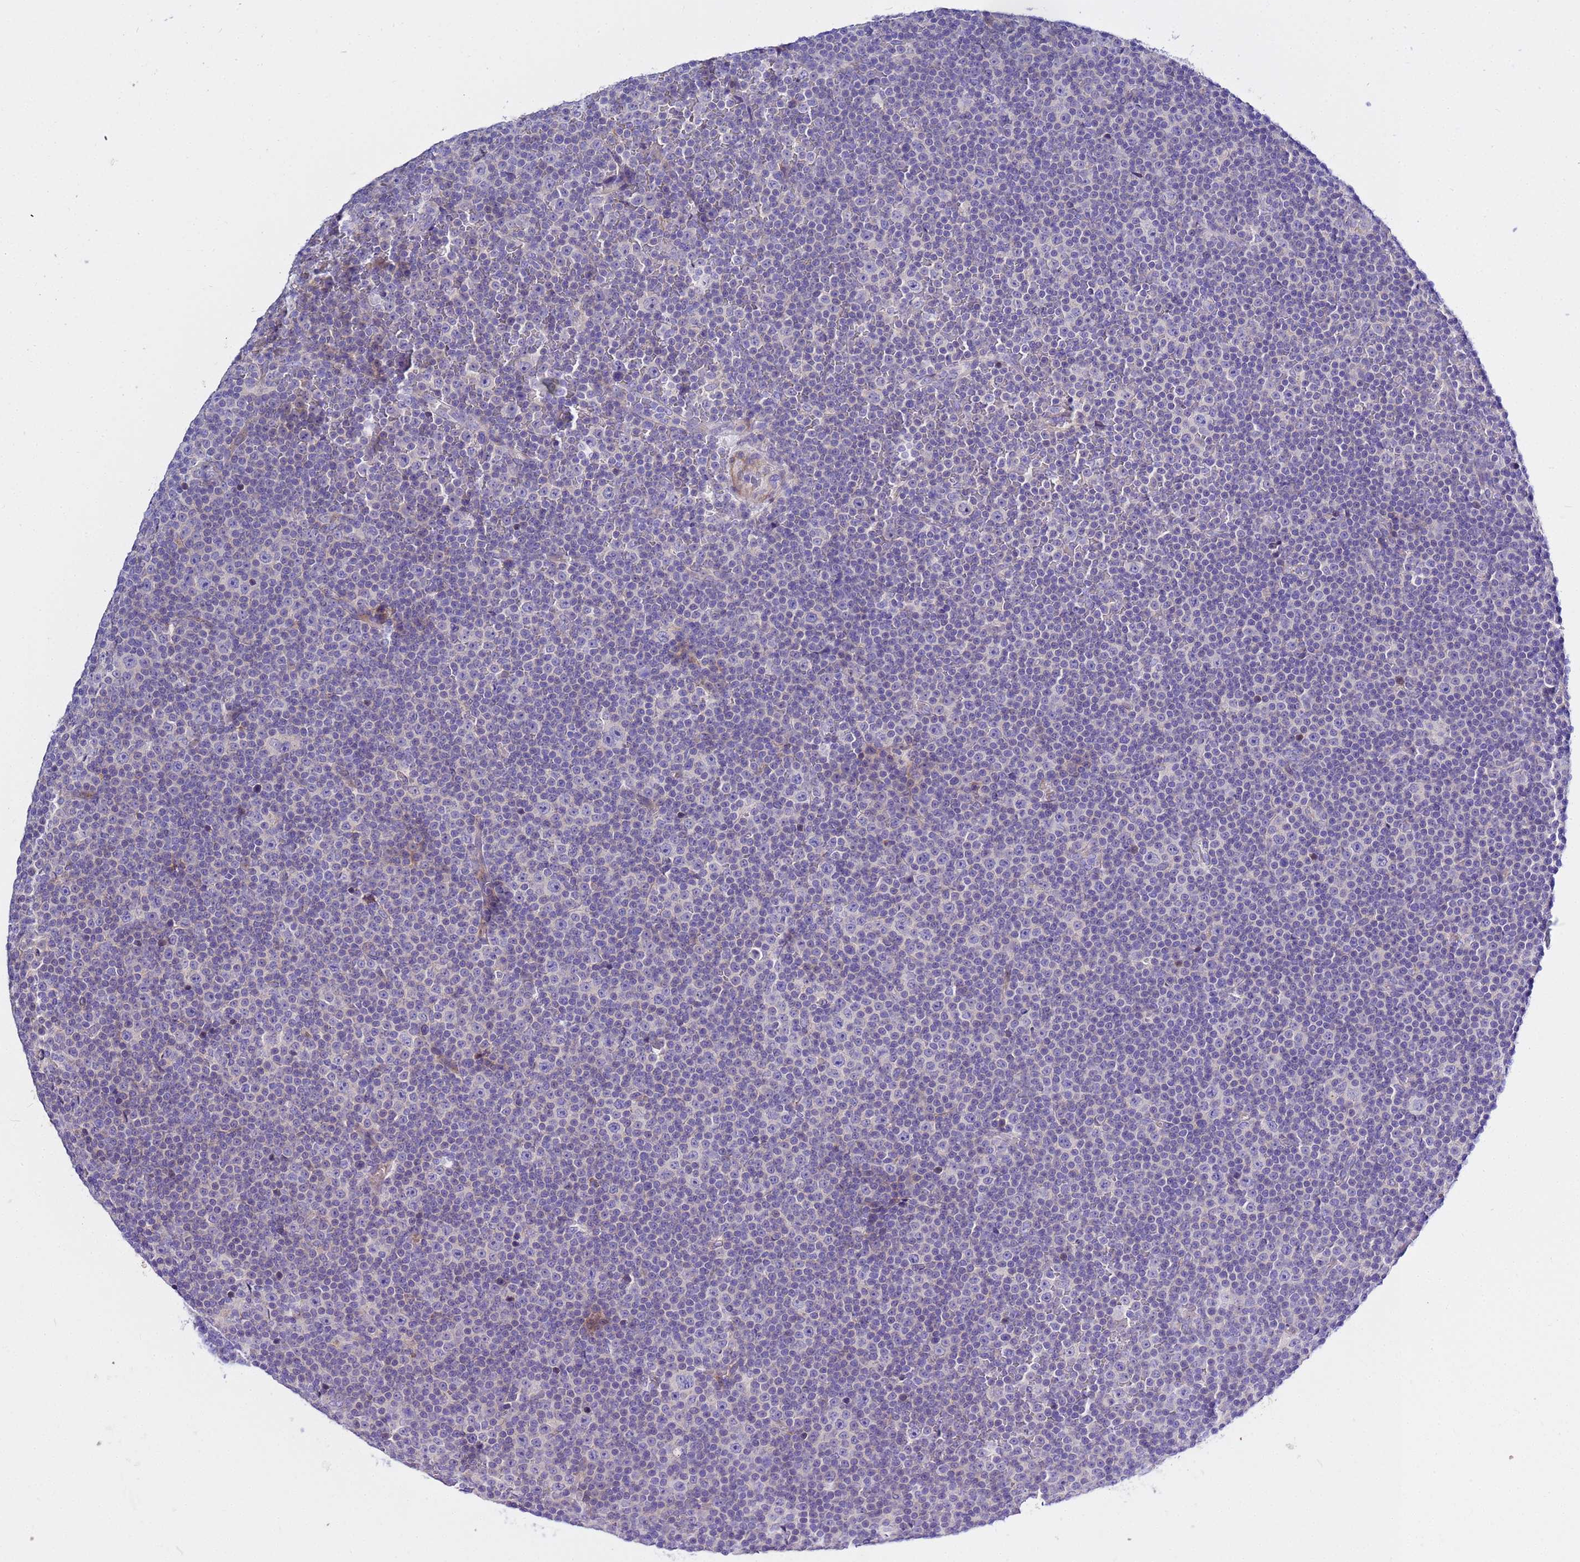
{"staining": {"intensity": "negative", "quantity": "none", "location": "none"}, "tissue": "lymphoma", "cell_type": "Tumor cells", "image_type": "cancer", "snomed": [{"axis": "morphology", "description": "Malignant lymphoma, non-Hodgkin's type, Low grade"}, {"axis": "topography", "description": "Lymph node"}], "caption": "Tumor cells are negative for brown protein staining in lymphoma.", "gene": "USP18", "patient": {"sex": "female", "age": 67}}